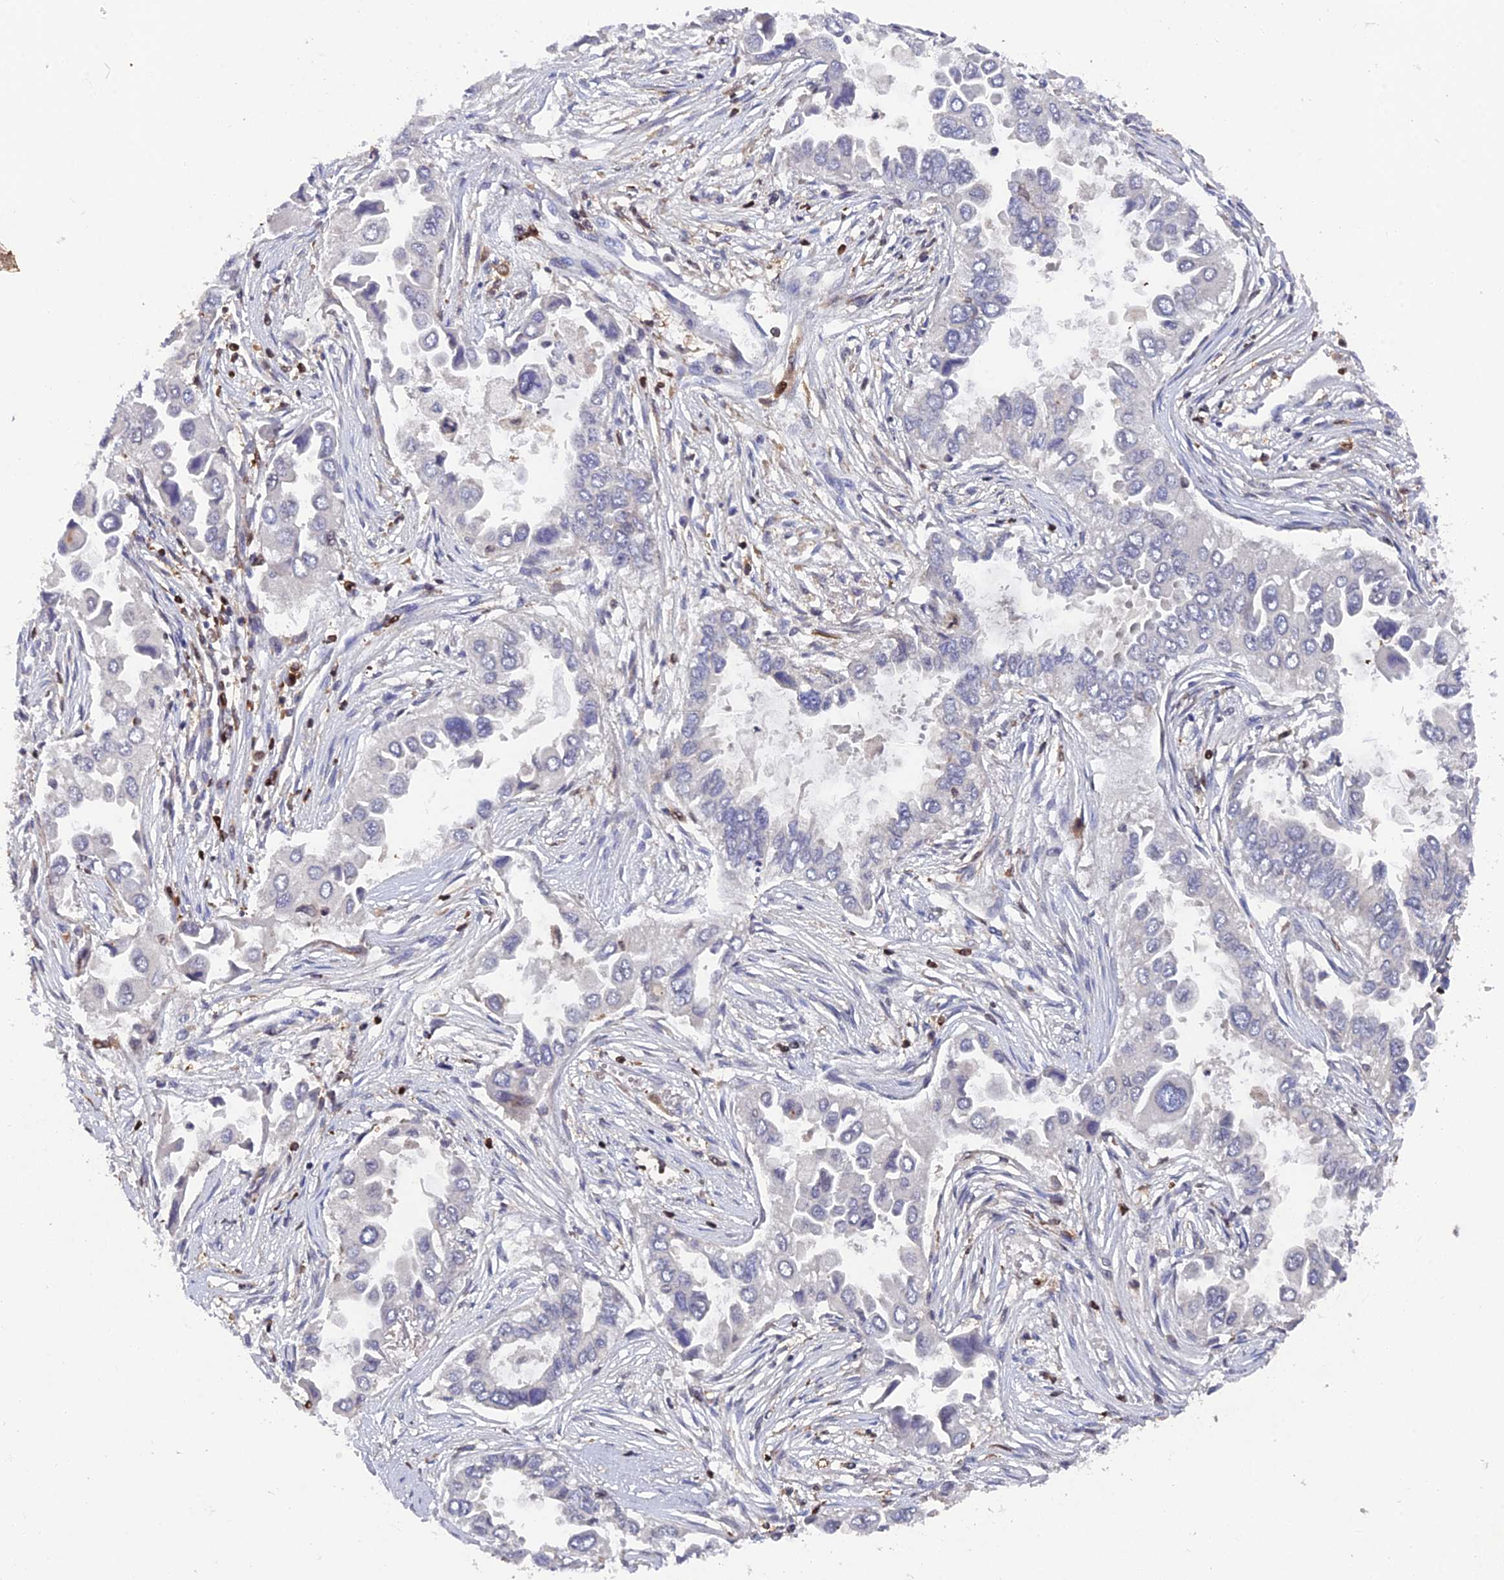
{"staining": {"intensity": "negative", "quantity": "none", "location": "none"}, "tissue": "lung cancer", "cell_type": "Tumor cells", "image_type": "cancer", "snomed": [{"axis": "morphology", "description": "Adenocarcinoma, NOS"}, {"axis": "topography", "description": "Lung"}], "caption": "DAB (3,3'-diaminobenzidine) immunohistochemical staining of lung adenocarcinoma exhibits no significant positivity in tumor cells.", "gene": "GALK2", "patient": {"sex": "female", "age": 76}}